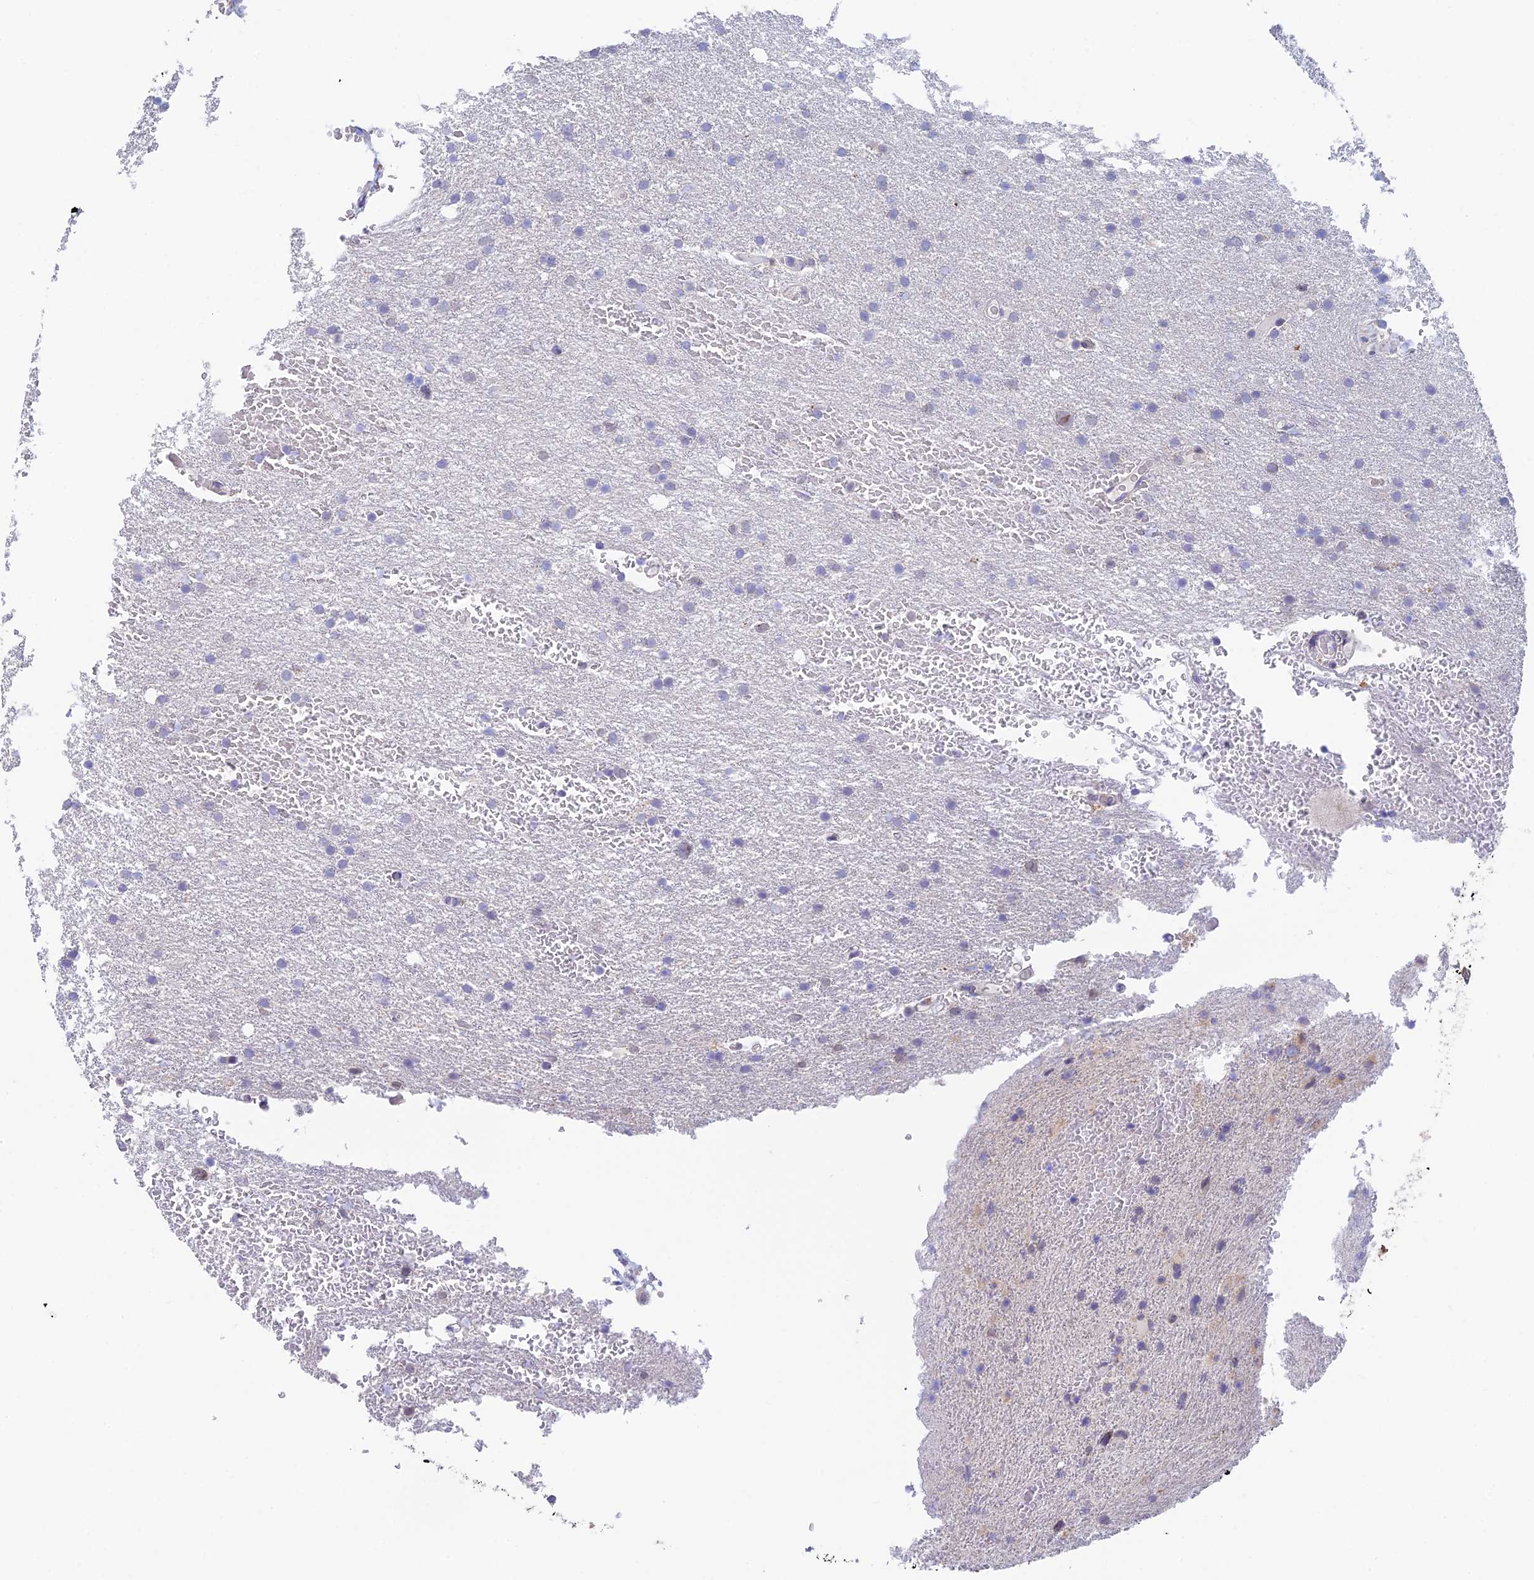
{"staining": {"intensity": "negative", "quantity": "none", "location": "none"}, "tissue": "glioma", "cell_type": "Tumor cells", "image_type": "cancer", "snomed": [{"axis": "morphology", "description": "Glioma, malignant, High grade"}, {"axis": "topography", "description": "Cerebral cortex"}], "caption": "This histopathology image is of malignant high-grade glioma stained with IHC to label a protein in brown with the nuclei are counter-stained blue. There is no expression in tumor cells.", "gene": "REXO5", "patient": {"sex": "female", "age": 36}}